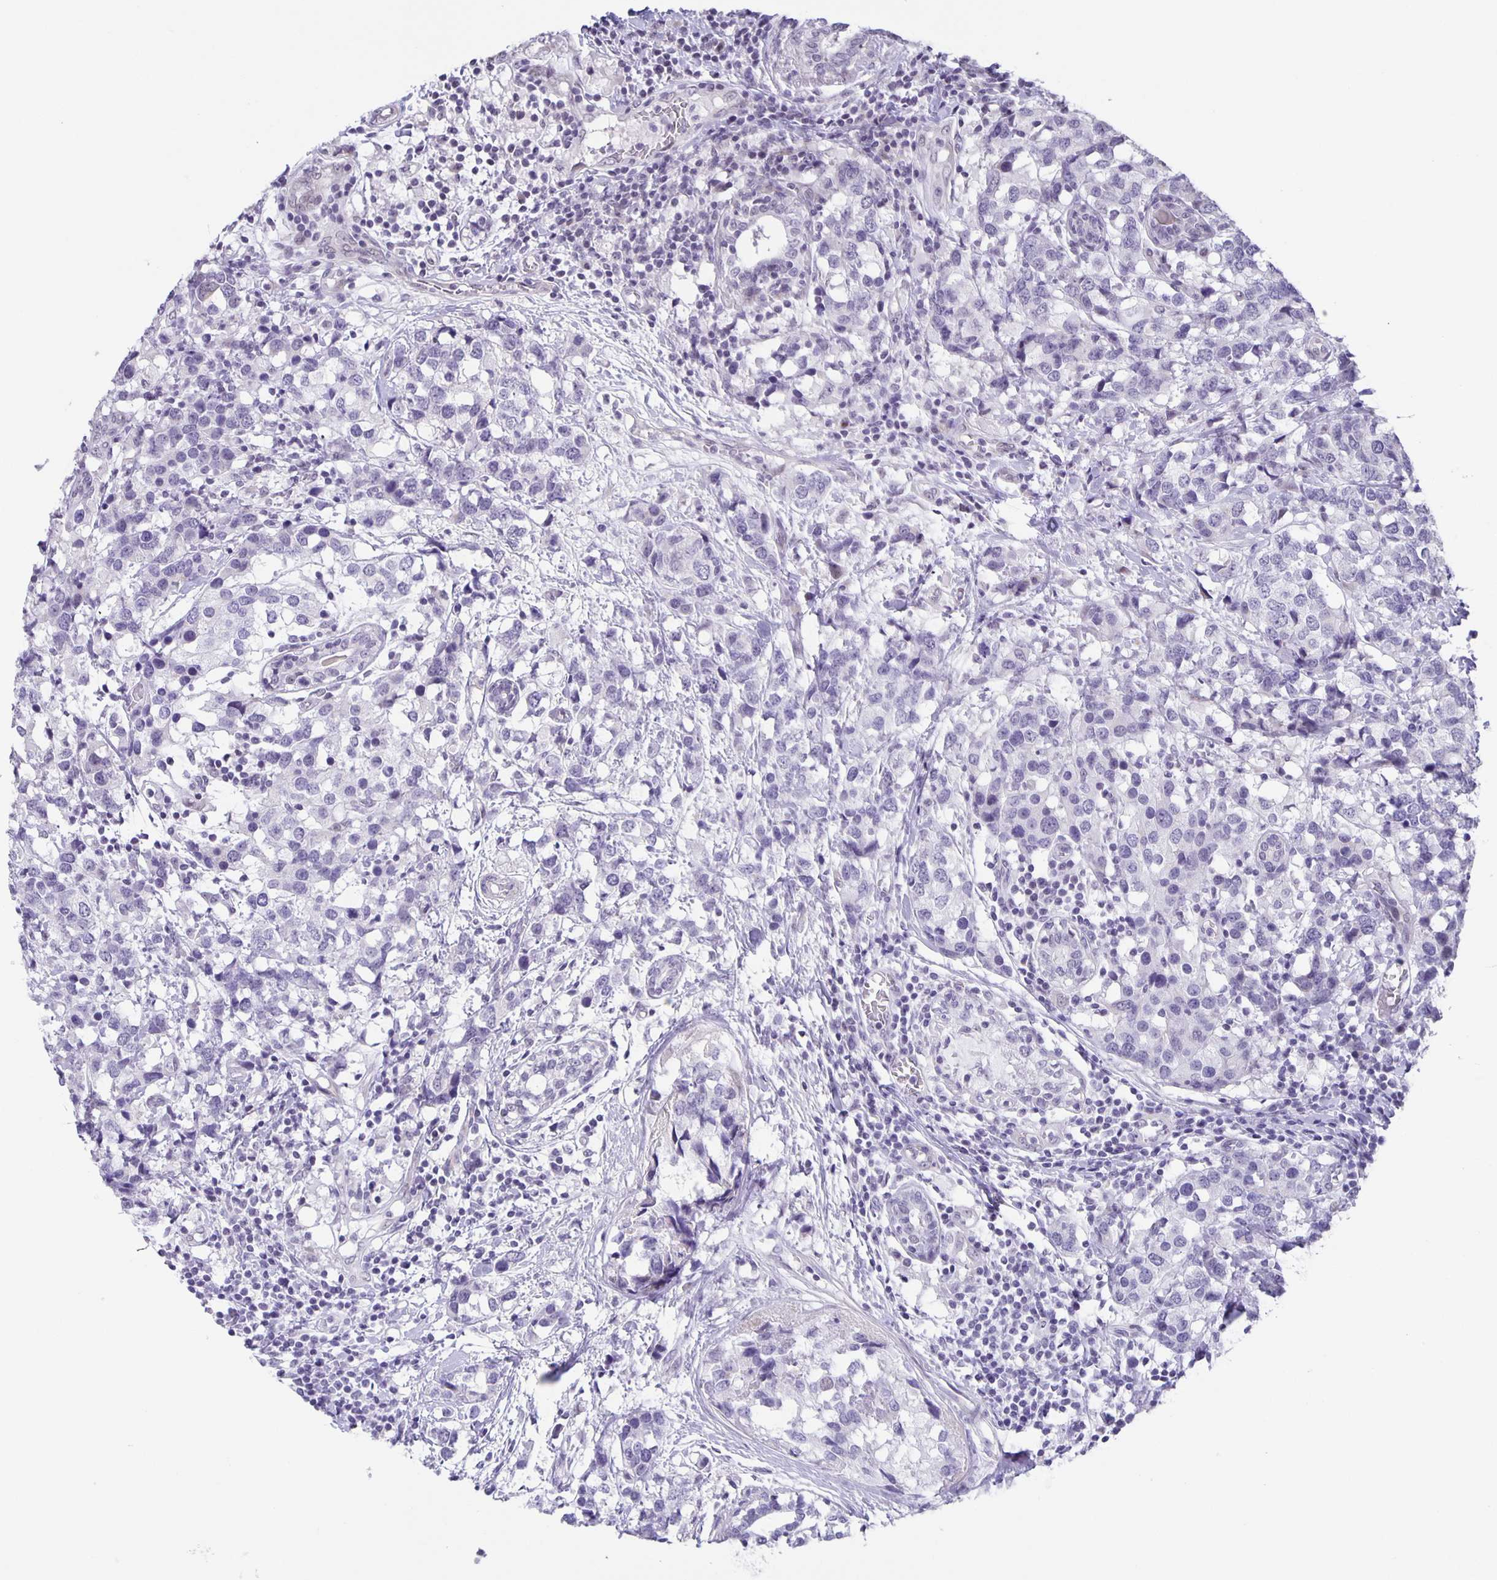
{"staining": {"intensity": "negative", "quantity": "none", "location": "none"}, "tissue": "breast cancer", "cell_type": "Tumor cells", "image_type": "cancer", "snomed": [{"axis": "morphology", "description": "Lobular carcinoma"}, {"axis": "topography", "description": "Breast"}], "caption": "Tumor cells show no significant expression in breast lobular carcinoma. (DAB (3,3'-diaminobenzidine) IHC, high magnification).", "gene": "PHRF1", "patient": {"sex": "female", "age": 59}}